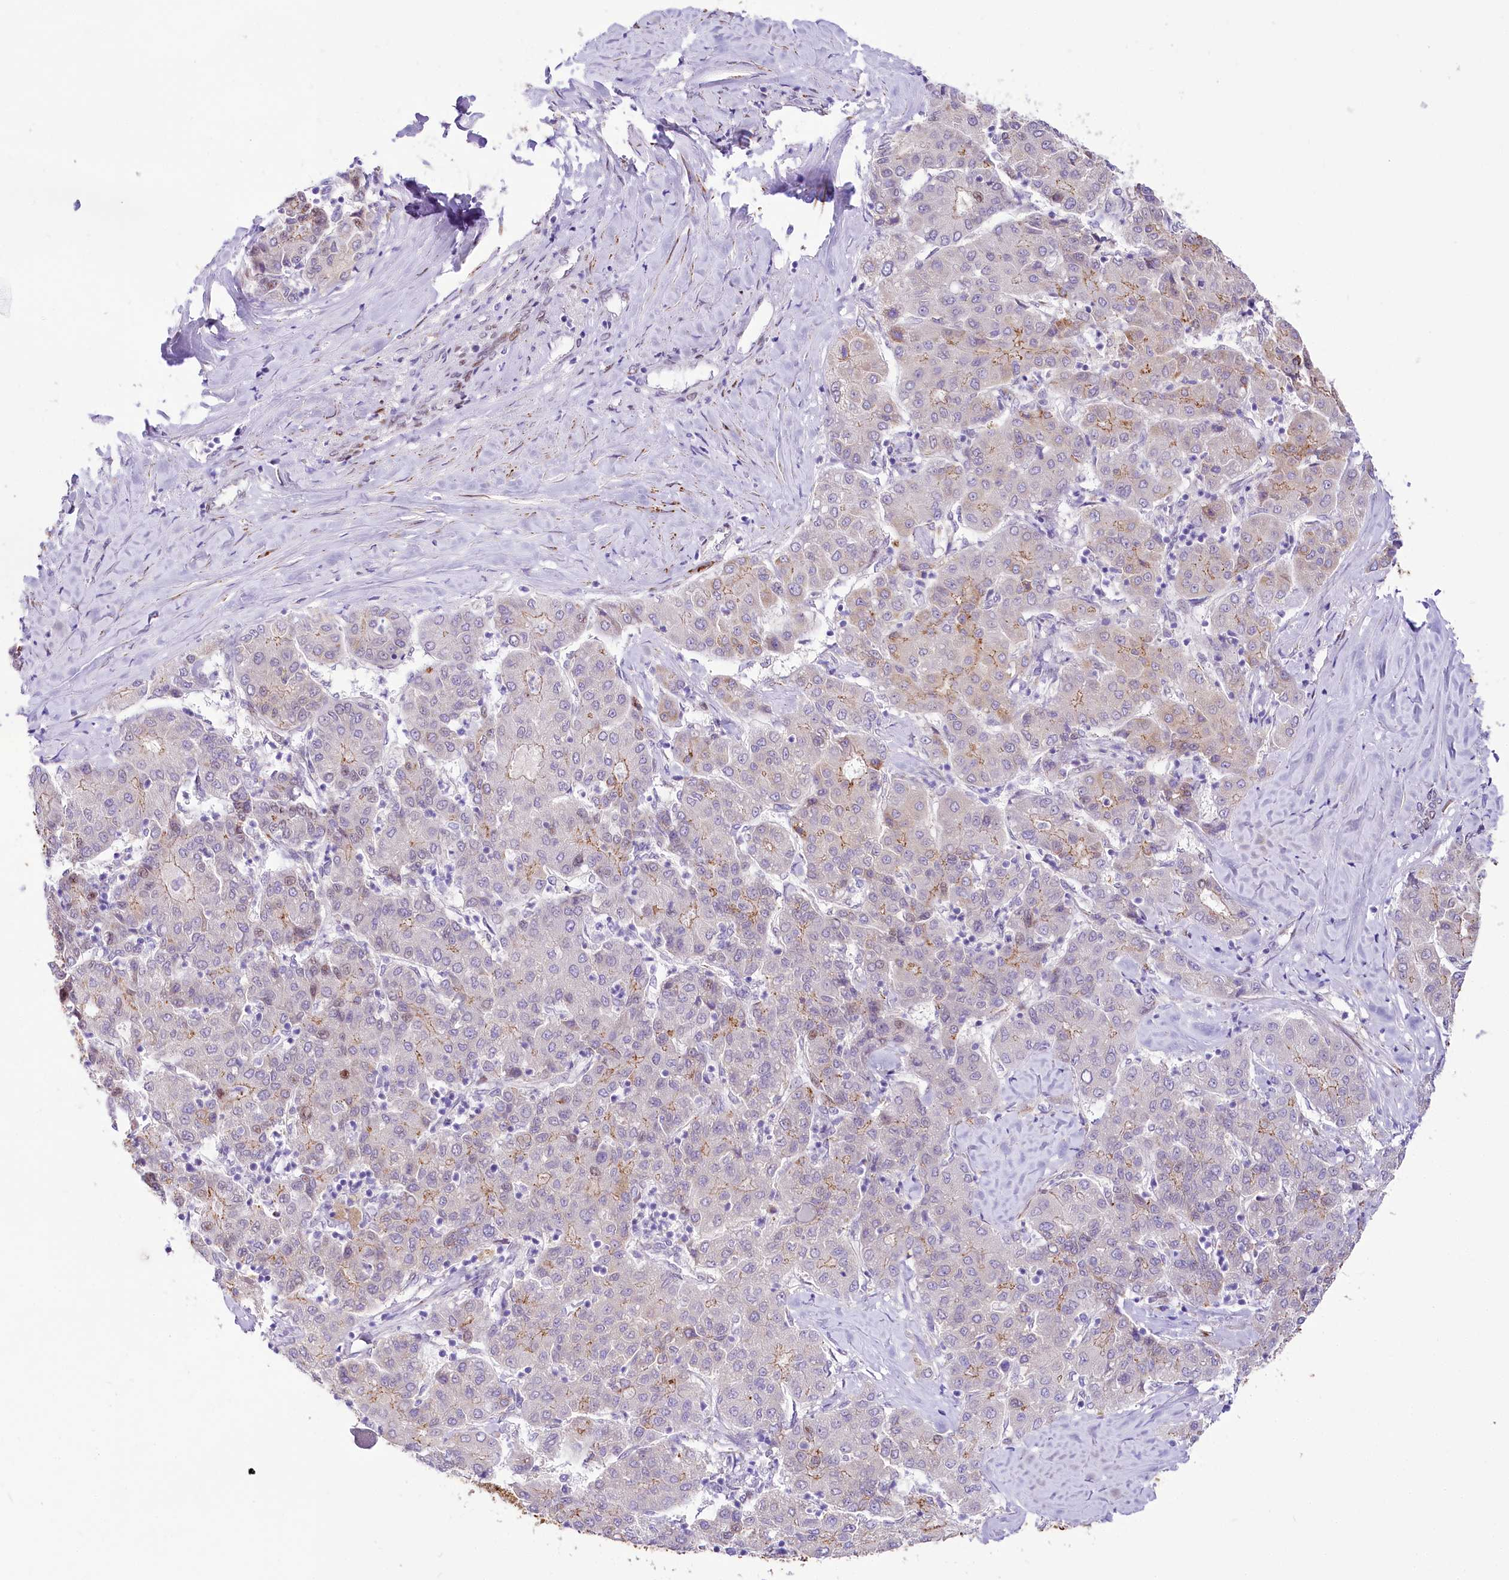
{"staining": {"intensity": "weak", "quantity": "<25%", "location": "cytoplasmic/membranous"}, "tissue": "liver cancer", "cell_type": "Tumor cells", "image_type": "cancer", "snomed": [{"axis": "morphology", "description": "Carcinoma, Hepatocellular, NOS"}, {"axis": "topography", "description": "Liver"}], "caption": "Tumor cells are negative for protein expression in human liver hepatocellular carcinoma.", "gene": "PPIP5K2", "patient": {"sex": "male", "age": 65}}